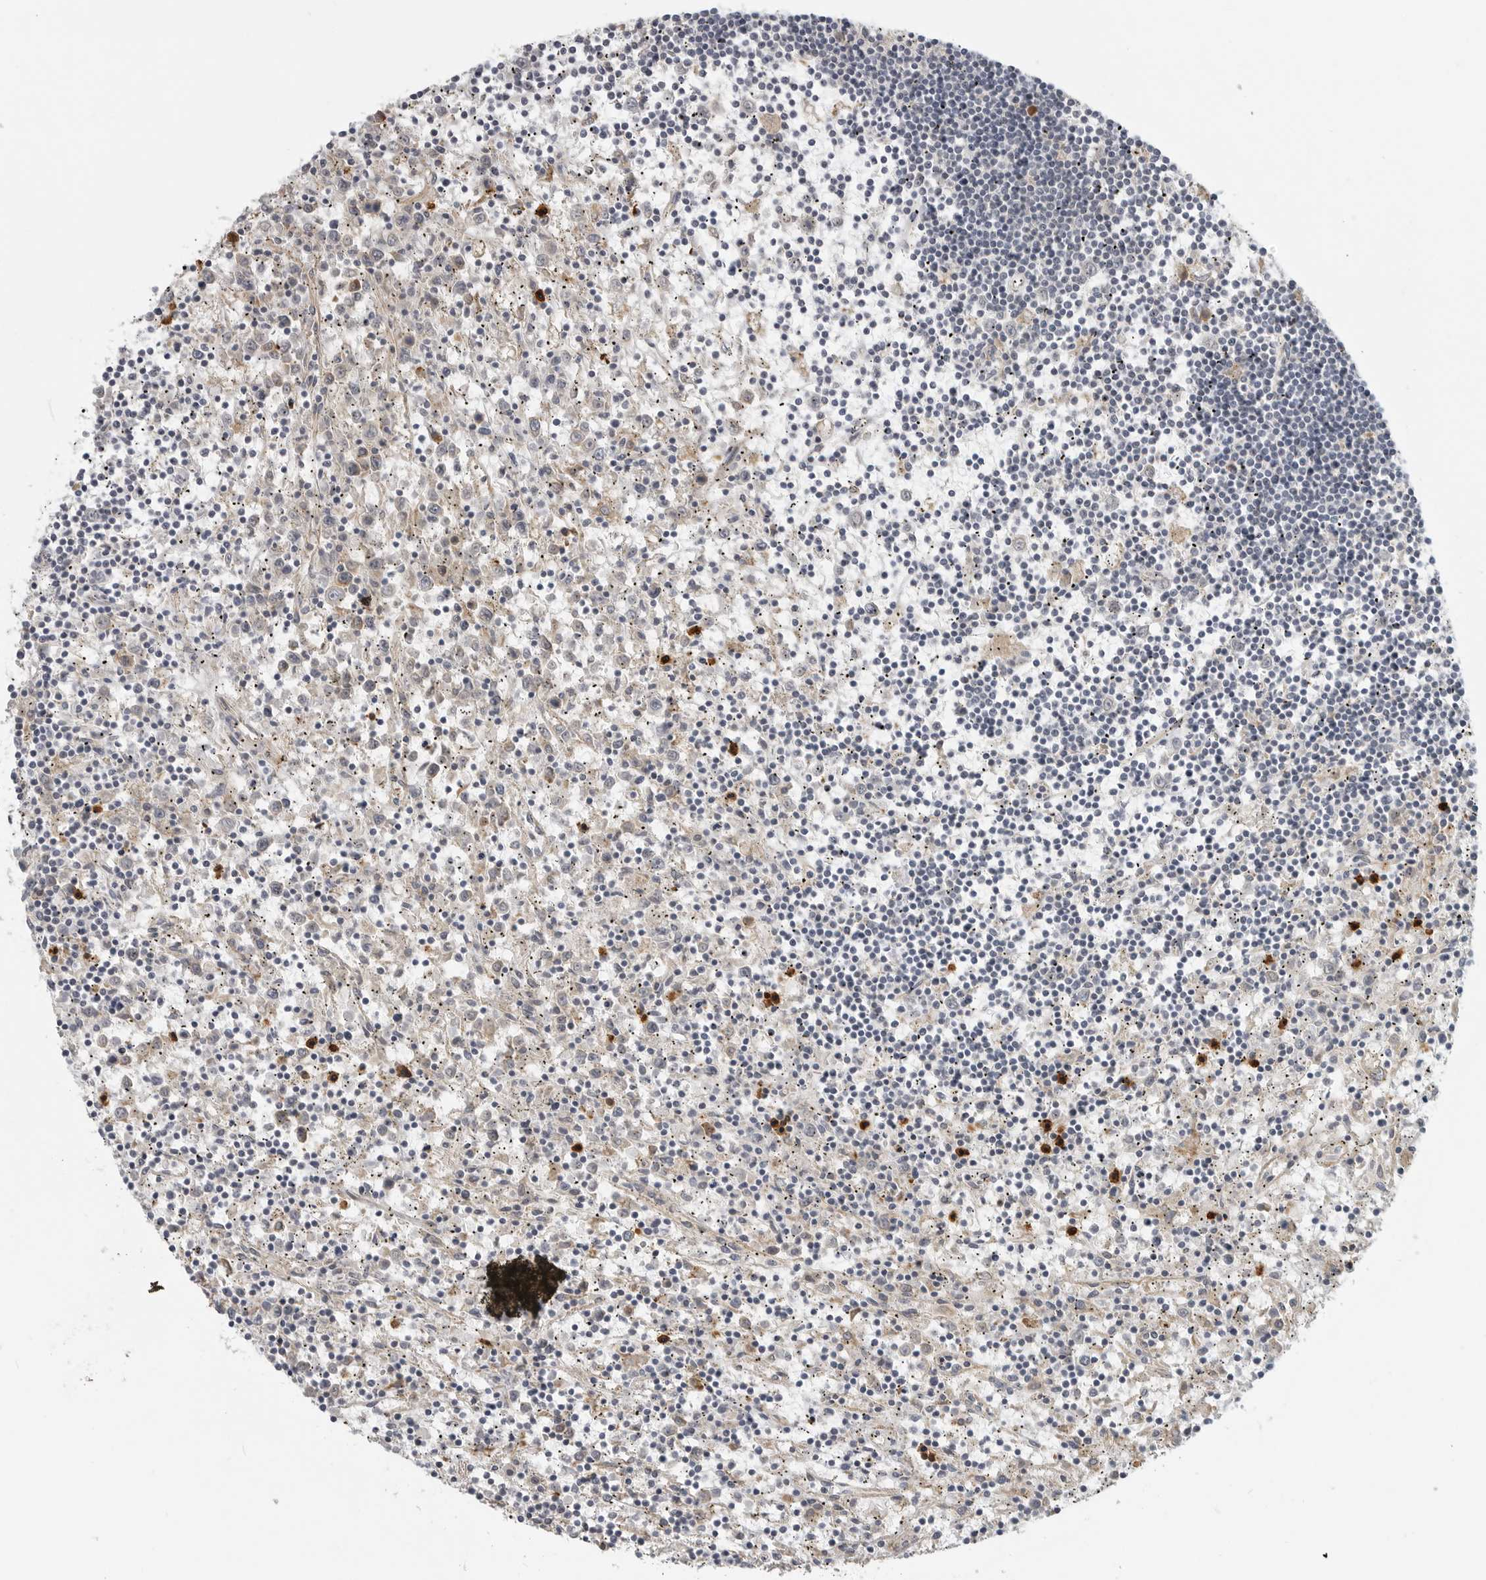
{"staining": {"intensity": "negative", "quantity": "none", "location": "none"}, "tissue": "lymphoma", "cell_type": "Tumor cells", "image_type": "cancer", "snomed": [{"axis": "morphology", "description": "Malignant lymphoma, non-Hodgkin's type, Low grade"}, {"axis": "topography", "description": "Spleen"}], "caption": "Immunohistochemical staining of lymphoma displays no significant staining in tumor cells.", "gene": "CEP295NL", "patient": {"sex": "male", "age": 76}}